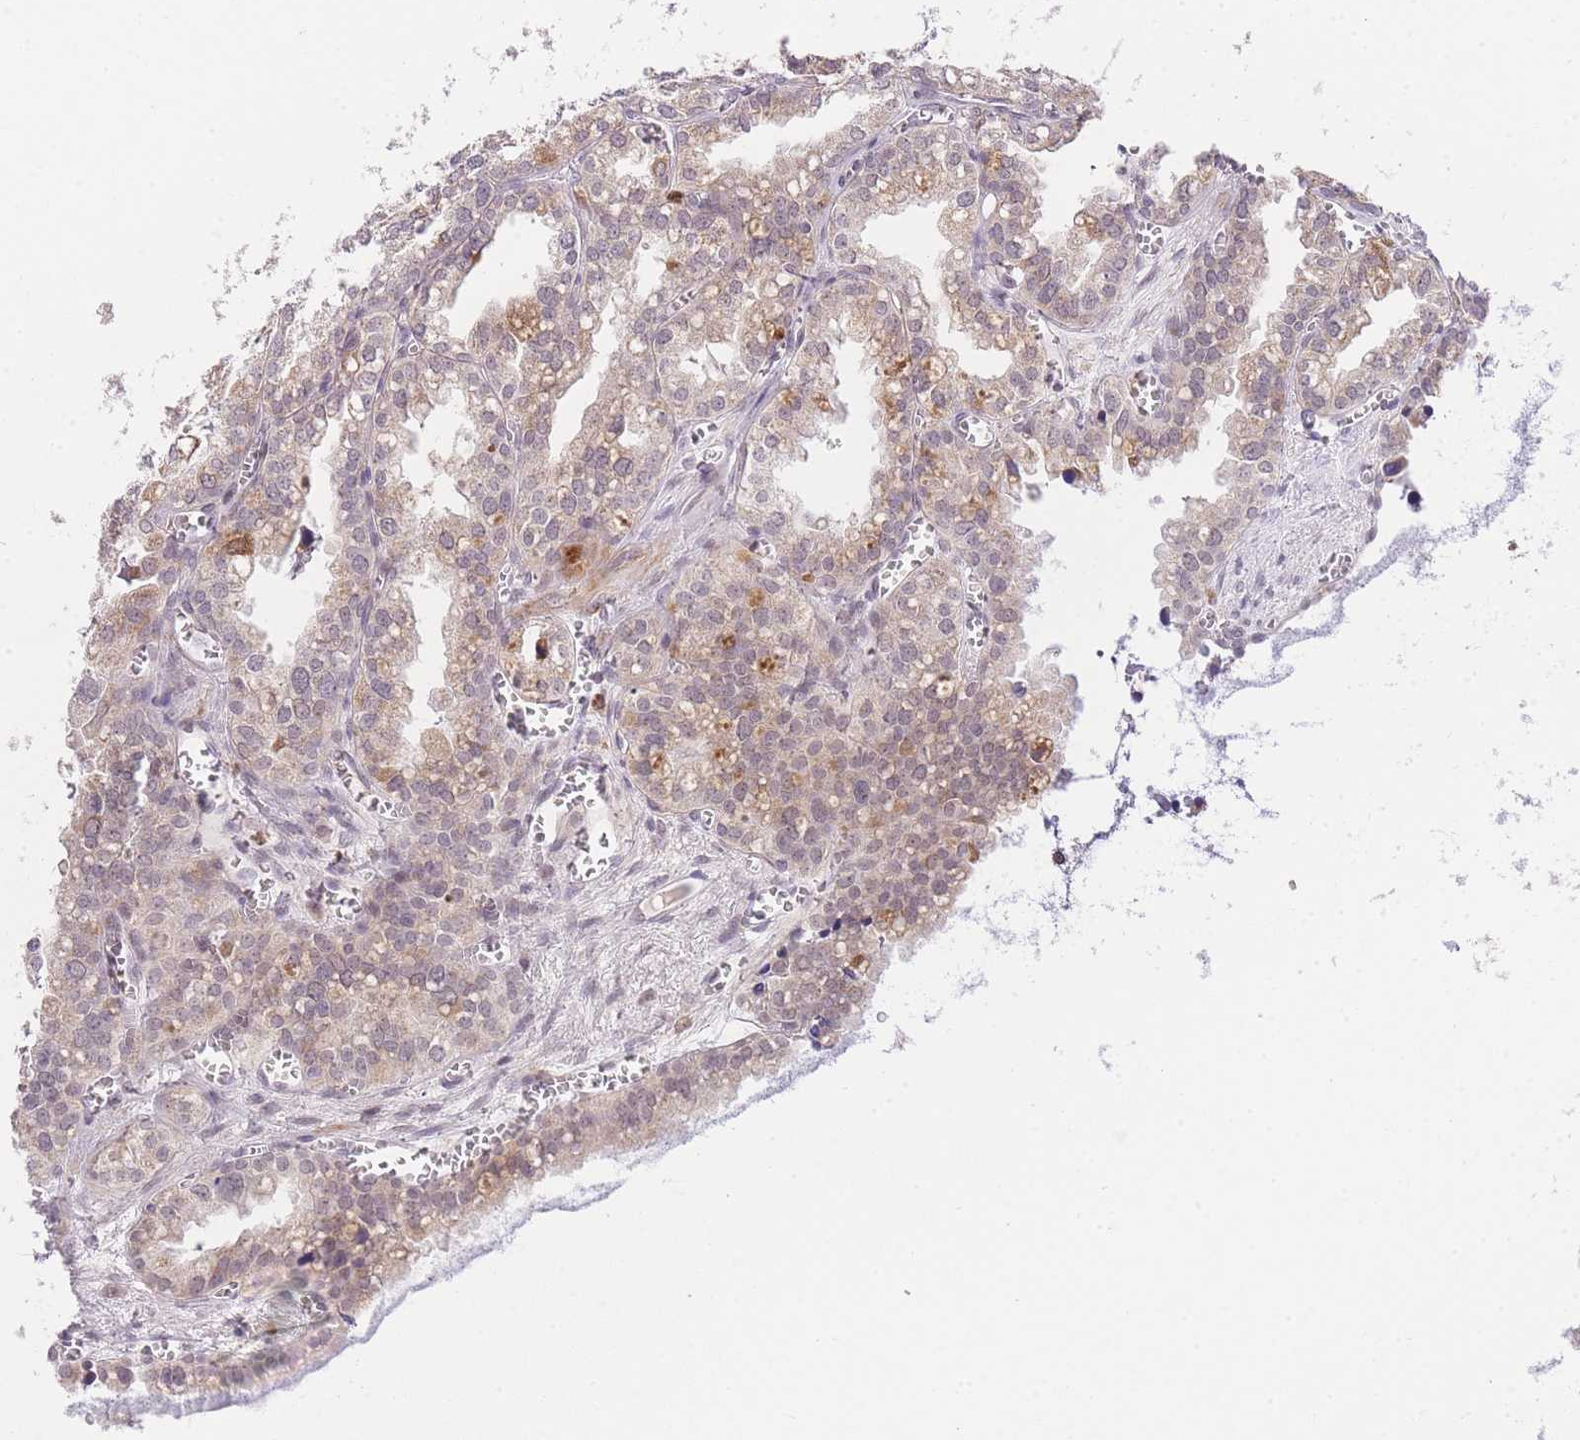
{"staining": {"intensity": "weak", "quantity": "25%-75%", "location": "cytoplasmic/membranous"}, "tissue": "seminal vesicle", "cell_type": "Glandular cells", "image_type": "normal", "snomed": [{"axis": "morphology", "description": "Normal tissue, NOS"}, {"axis": "topography", "description": "Prostate"}, {"axis": "topography", "description": "Seminal veicle"}], "caption": "A photomicrograph of seminal vesicle stained for a protein shows weak cytoplasmic/membranous brown staining in glandular cells. (Stains: DAB (3,3'-diaminobenzidine) in brown, nuclei in blue, Microscopy: brightfield microscopy at high magnification).", "gene": "SLC25A33", "patient": {"sex": "male", "age": 51}}